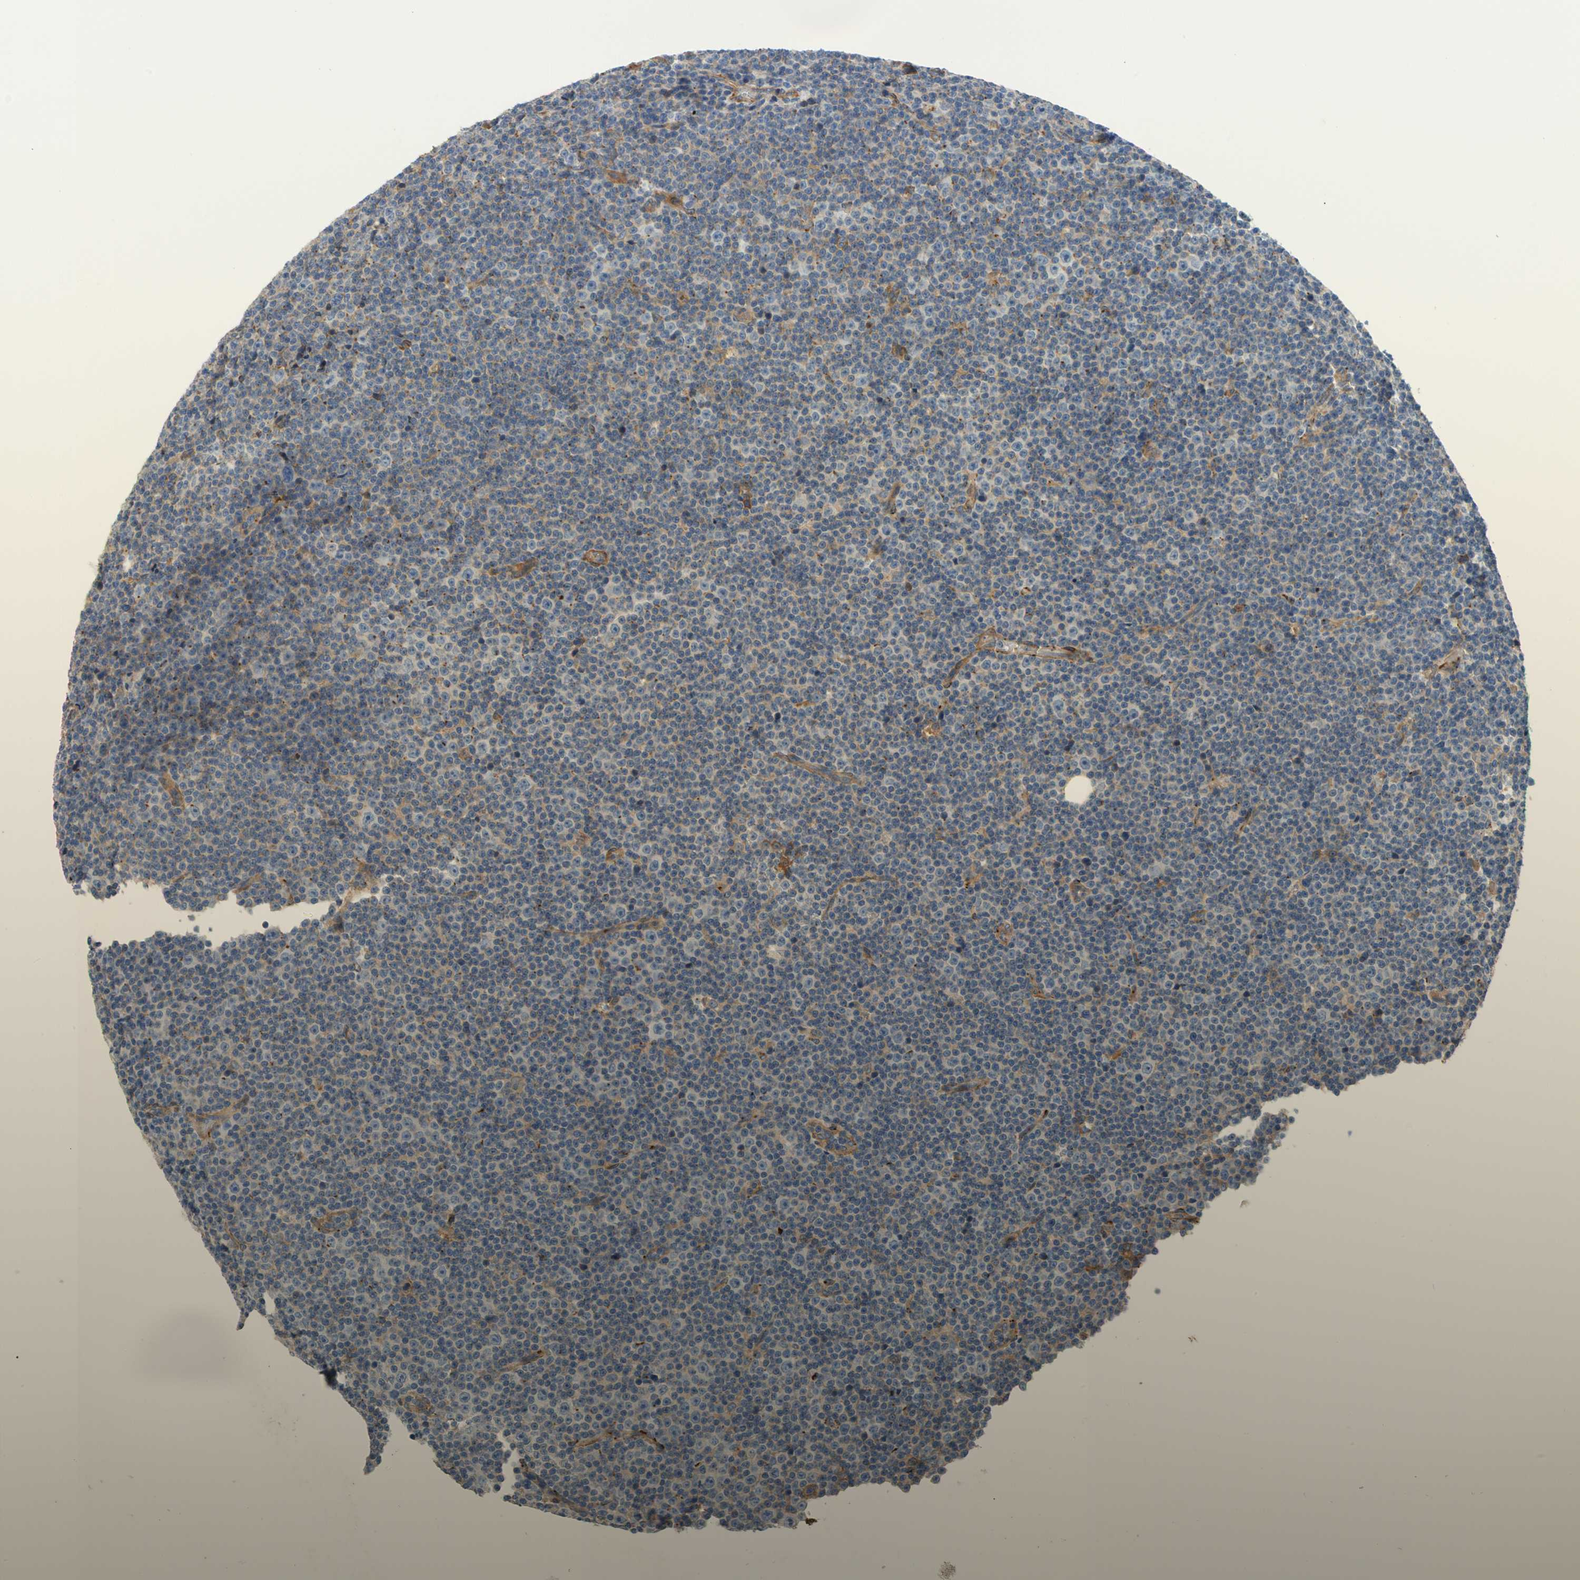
{"staining": {"intensity": "negative", "quantity": "none", "location": "none"}, "tissue": "lymphoma", "cell_type": "Tumor cells", "image_type": "cancer", "snomed": [{"axis": "morphology", "description": "Malignant lymphoma, non-Hodgkin's type, Low grade"}, {"axis": "topography", "description": "Lymph node"}], "caption": "Tumor cells are negative for brown protein staining in malignant lymphoma, non-Hodgkin's type (low-grade).", "gene": "ENTREP3", "patient": {"sex": "female", "age": 67}}